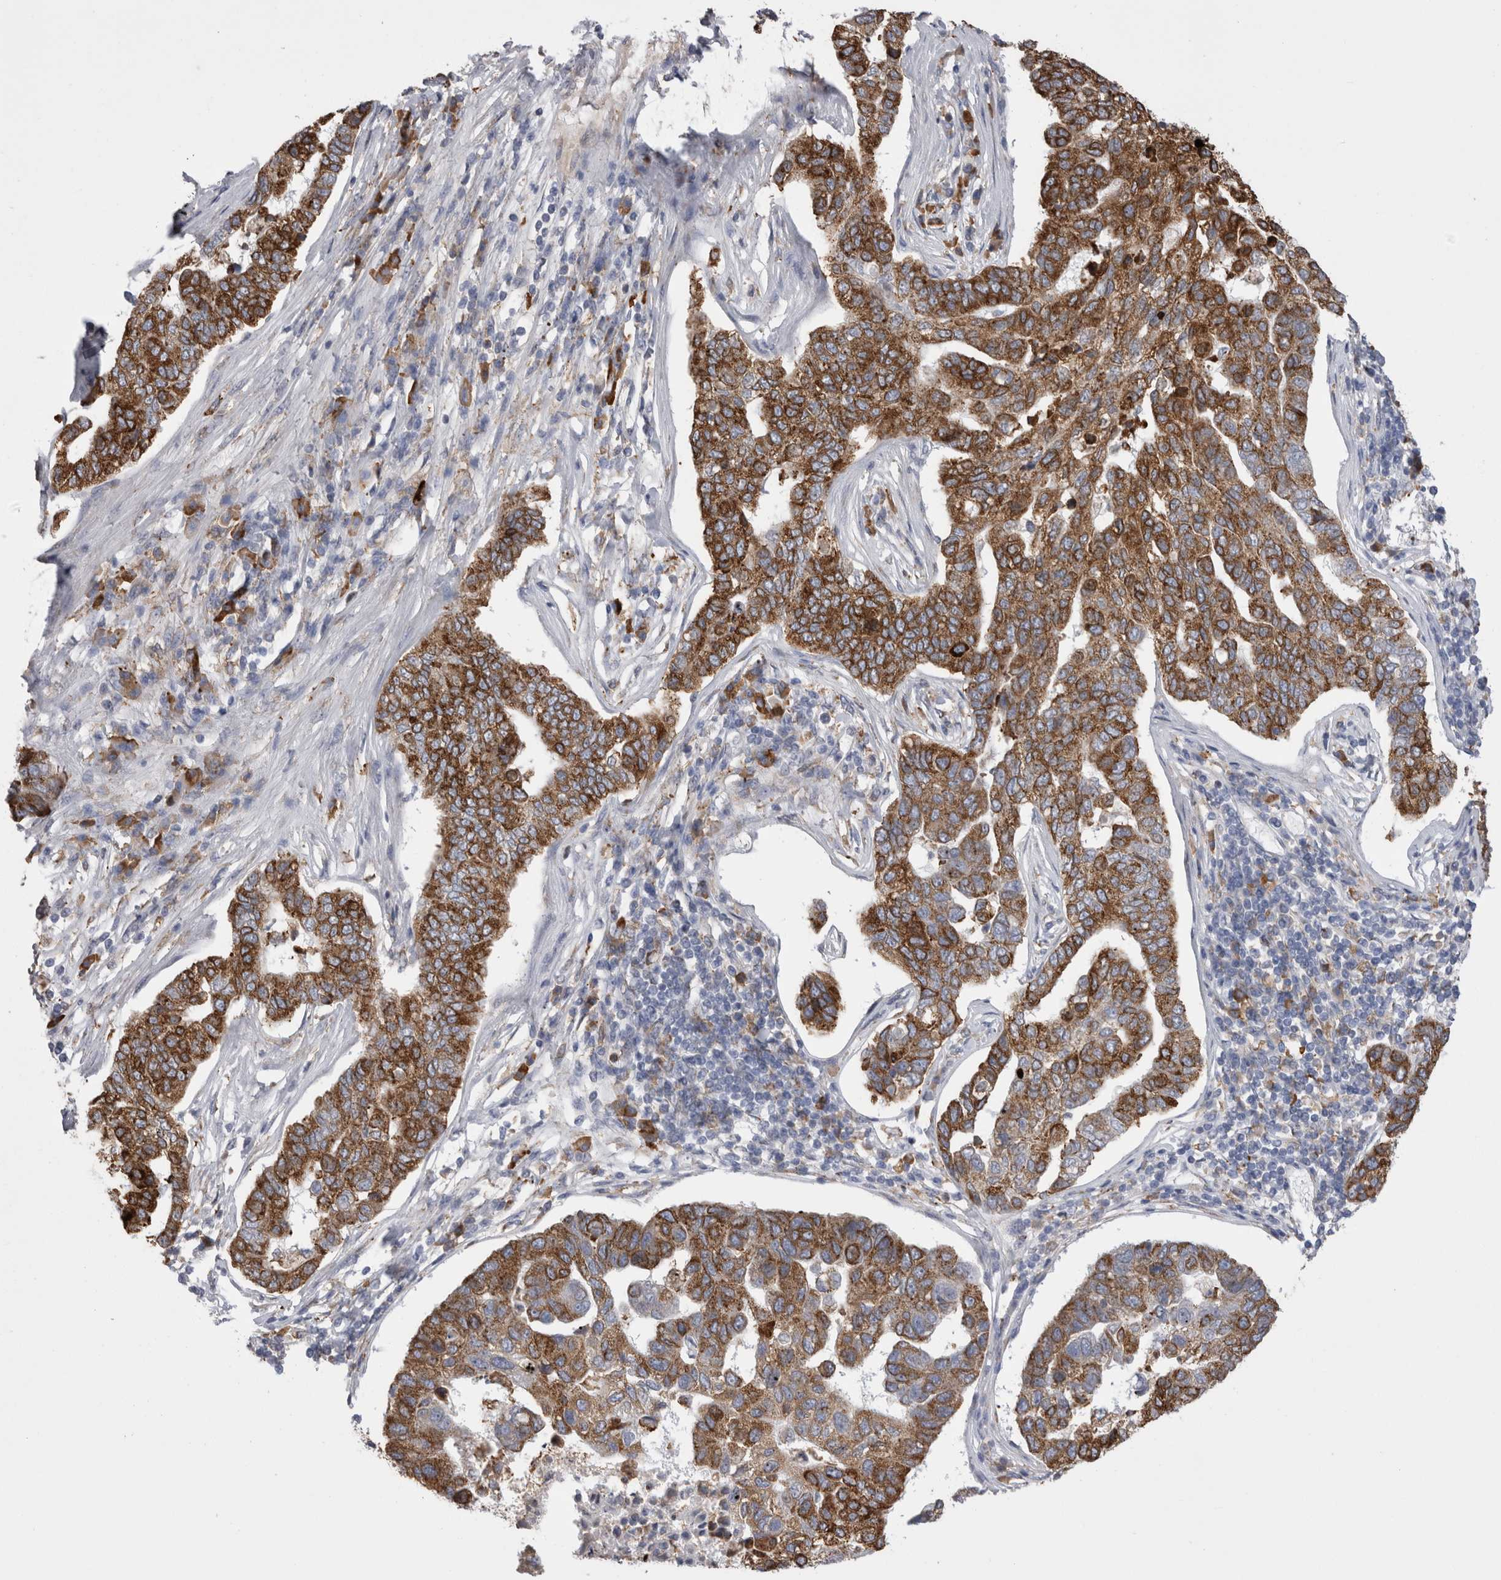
{"staining": {"intensity": "strong", "quantity": ">75%", "location": "cytoplasmic/membranous"}, "tissue": "pancreatic cancer", "cell_type": "Tumor cells", "image_type": "cancer", "snomed": [{"axis": "morphology", "description": "Adenocarcinoma, NOS"}, {"axis": "topography", "description": "Pancreas"}], "caption": "Pancreatic adenocarcinoma stained with a protein marker displays strong staining in tumor cells.", "gene": "ZNF341", "patient": {"sex": "female", "age": 61}}